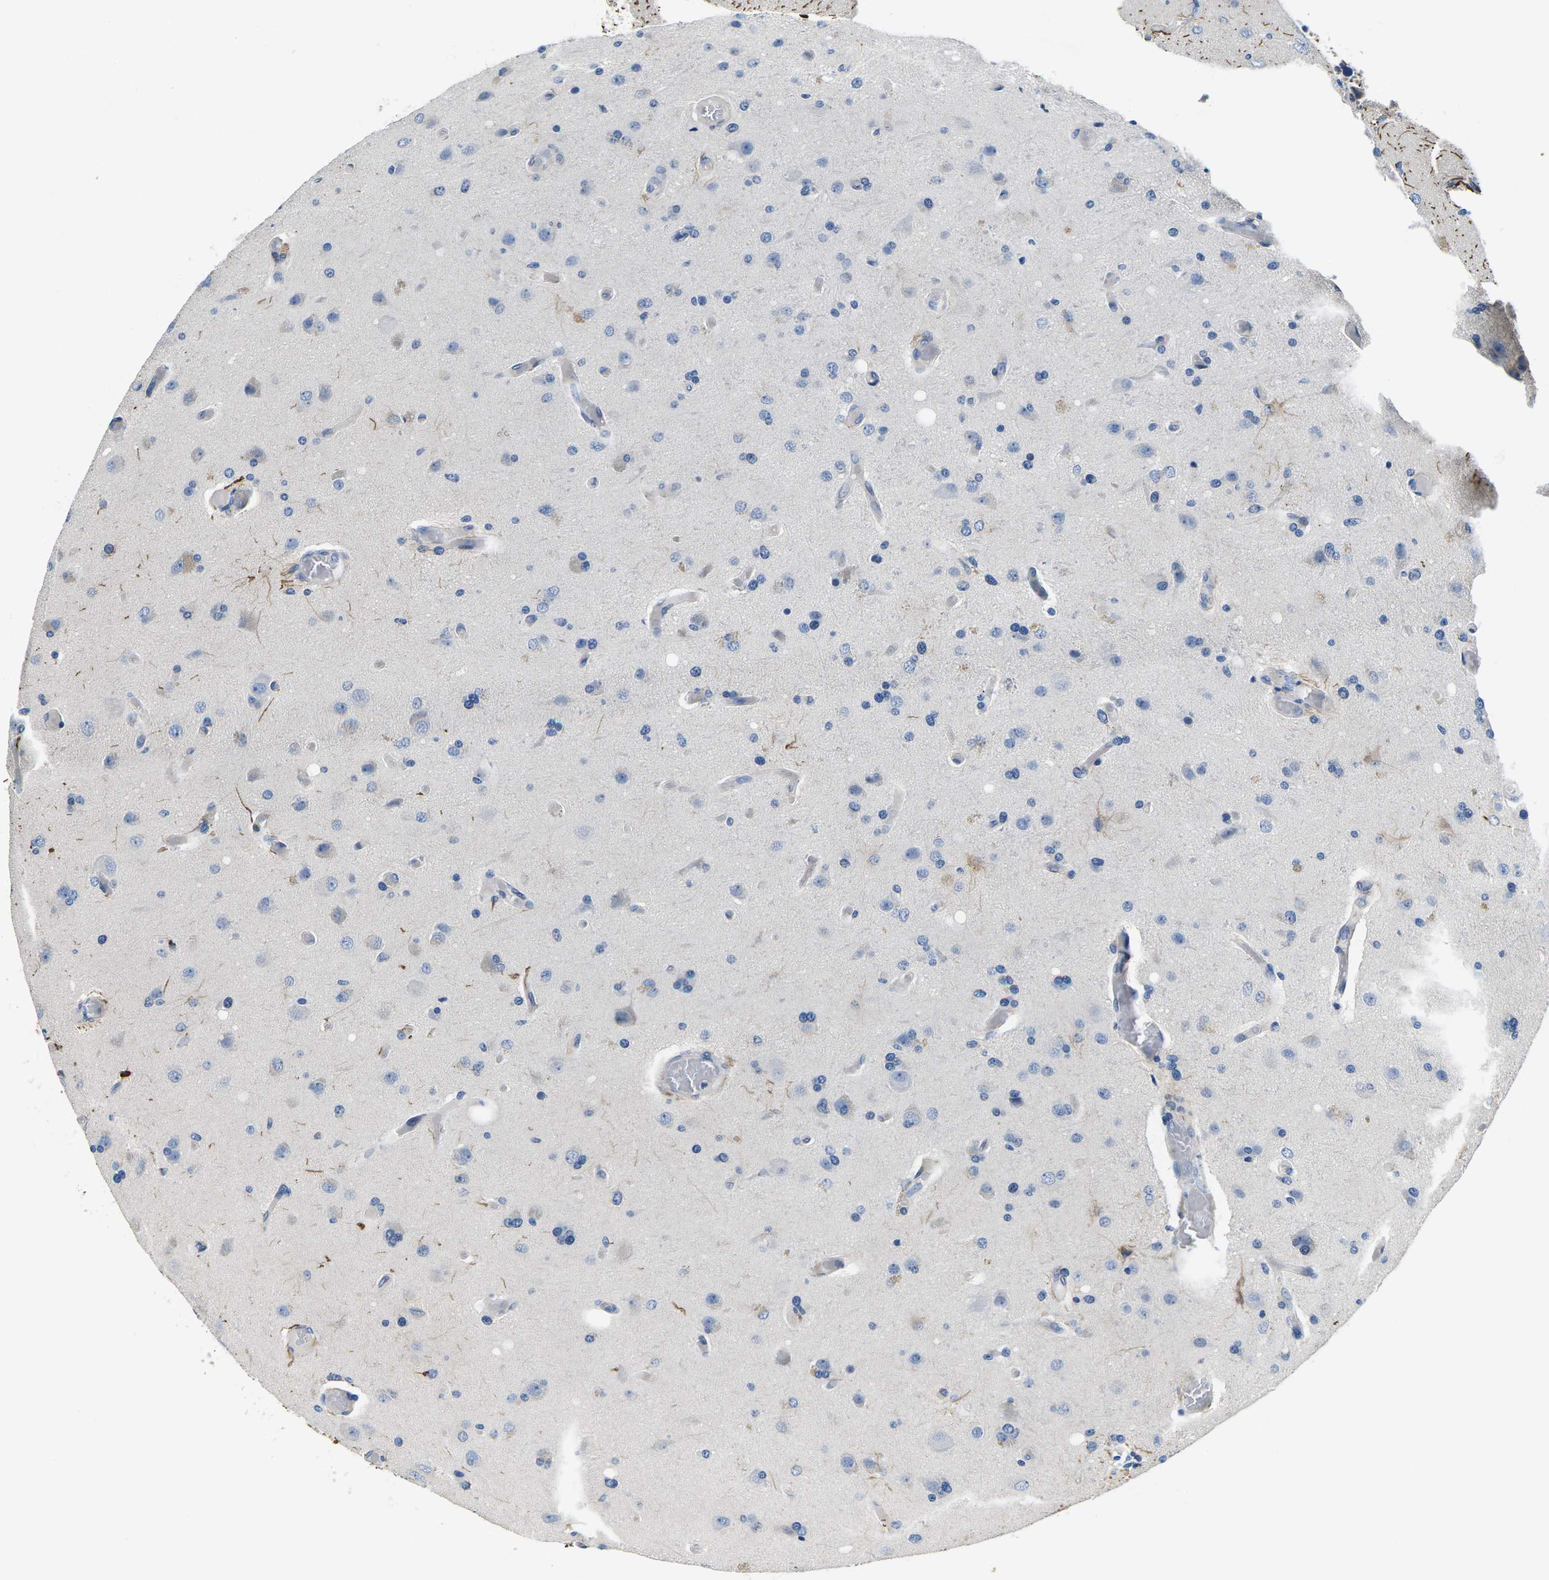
{"staining": {"intensity": "negative", "quantity": "none", "location": "none"}, "tissue": "glioma", "cell_type": "Tumor cells", "image_type": "cancer", "snomed": [{"axis": "morphology", "description": "Normal tissue, NOS"}, {"axis": "morphology", "description": "Glioma, malignant, High grade"}, {"axis": "topography", "description": "Cerebral cortex"}], "caption": "Tumor cells are negative for brown protein staining in malignant glioma (high-grade).", "gene": "TSPAN2", "patient": {"sex": "male", "age": 77}}